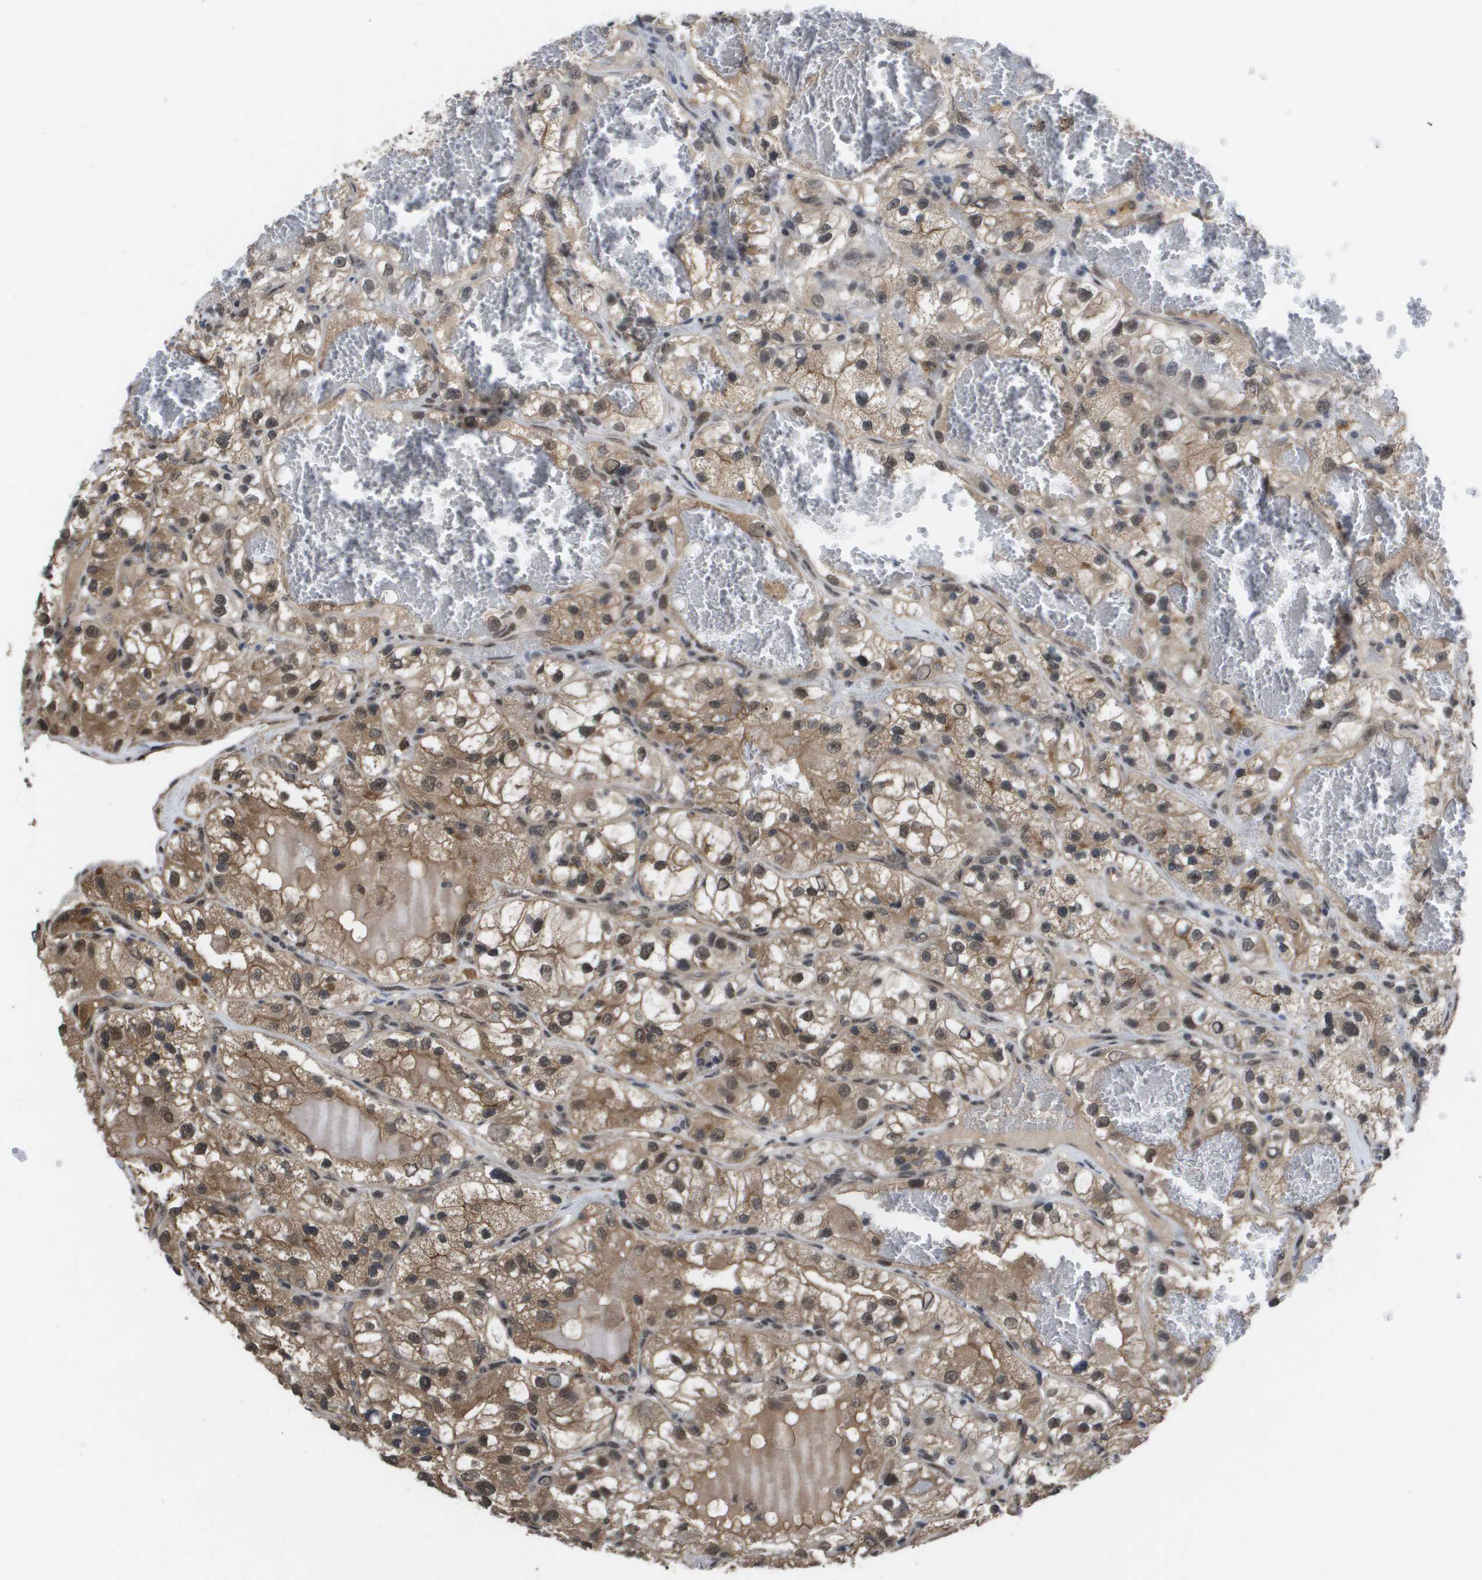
{"staining": {"intensity": "moderate", "quantity": "25%-75%", "location": "cytoplasmic/membranous,nuclear"}, "tissue": "renal cancer", "cell_type": "Tumor cells", "image_type": "cancer", "snomed": [{"axis": "morphology", "description": "Adenocarcinoma, NOS"}, {"axis": "topography", "description": "Kidney"}], "caption": "This histopathology image exhibits immunohistochemistry staining of human renal cancer, with medium moderate cytoplasmic/membranous and nuclear positivity in about 25%-75% of tumor cells.", "gene": "AMBRA1", "patient": {"sex": "female", "age": 57}}